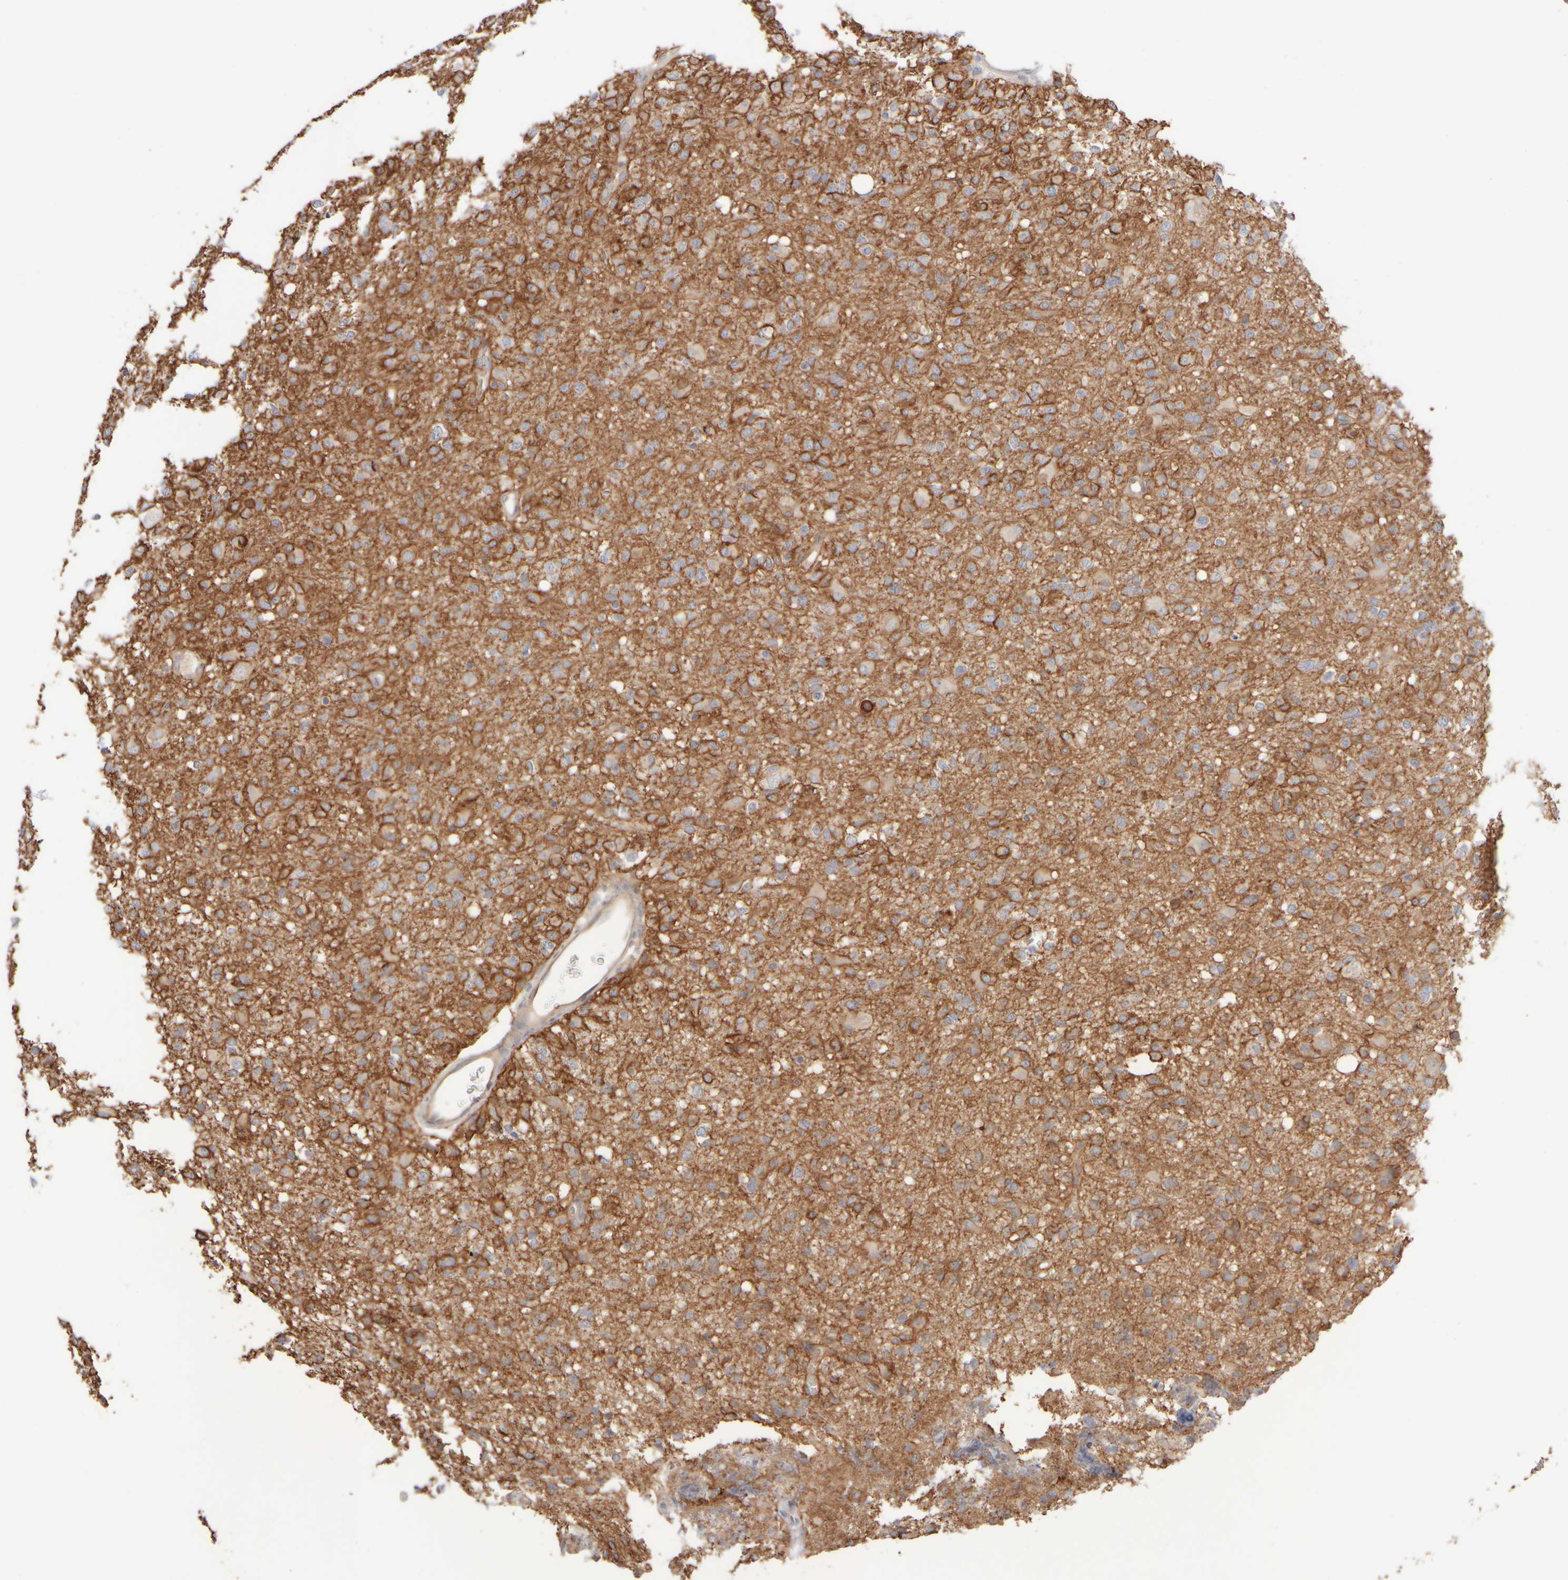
{"staining": {"intensity": "moderate", "quantity": "25%-75%", "location": "cytoplasmic/membranous"}, "tissue": "glioma", "cell_type": "Tumor cells", "image_type": "cancer", "snomed": [{"axis": "morphology", "description": "Glioma, malignant, High grade"}, {"axis": "topography", "description": "Brain"}], "caption": "Tumor cells display medium levels of moderate cytoplasmic/membranous positivity in about 25%-75% of cells in human glioma.", "gene": "GOPC", "patient": {"sex": "female", "age": 57}}